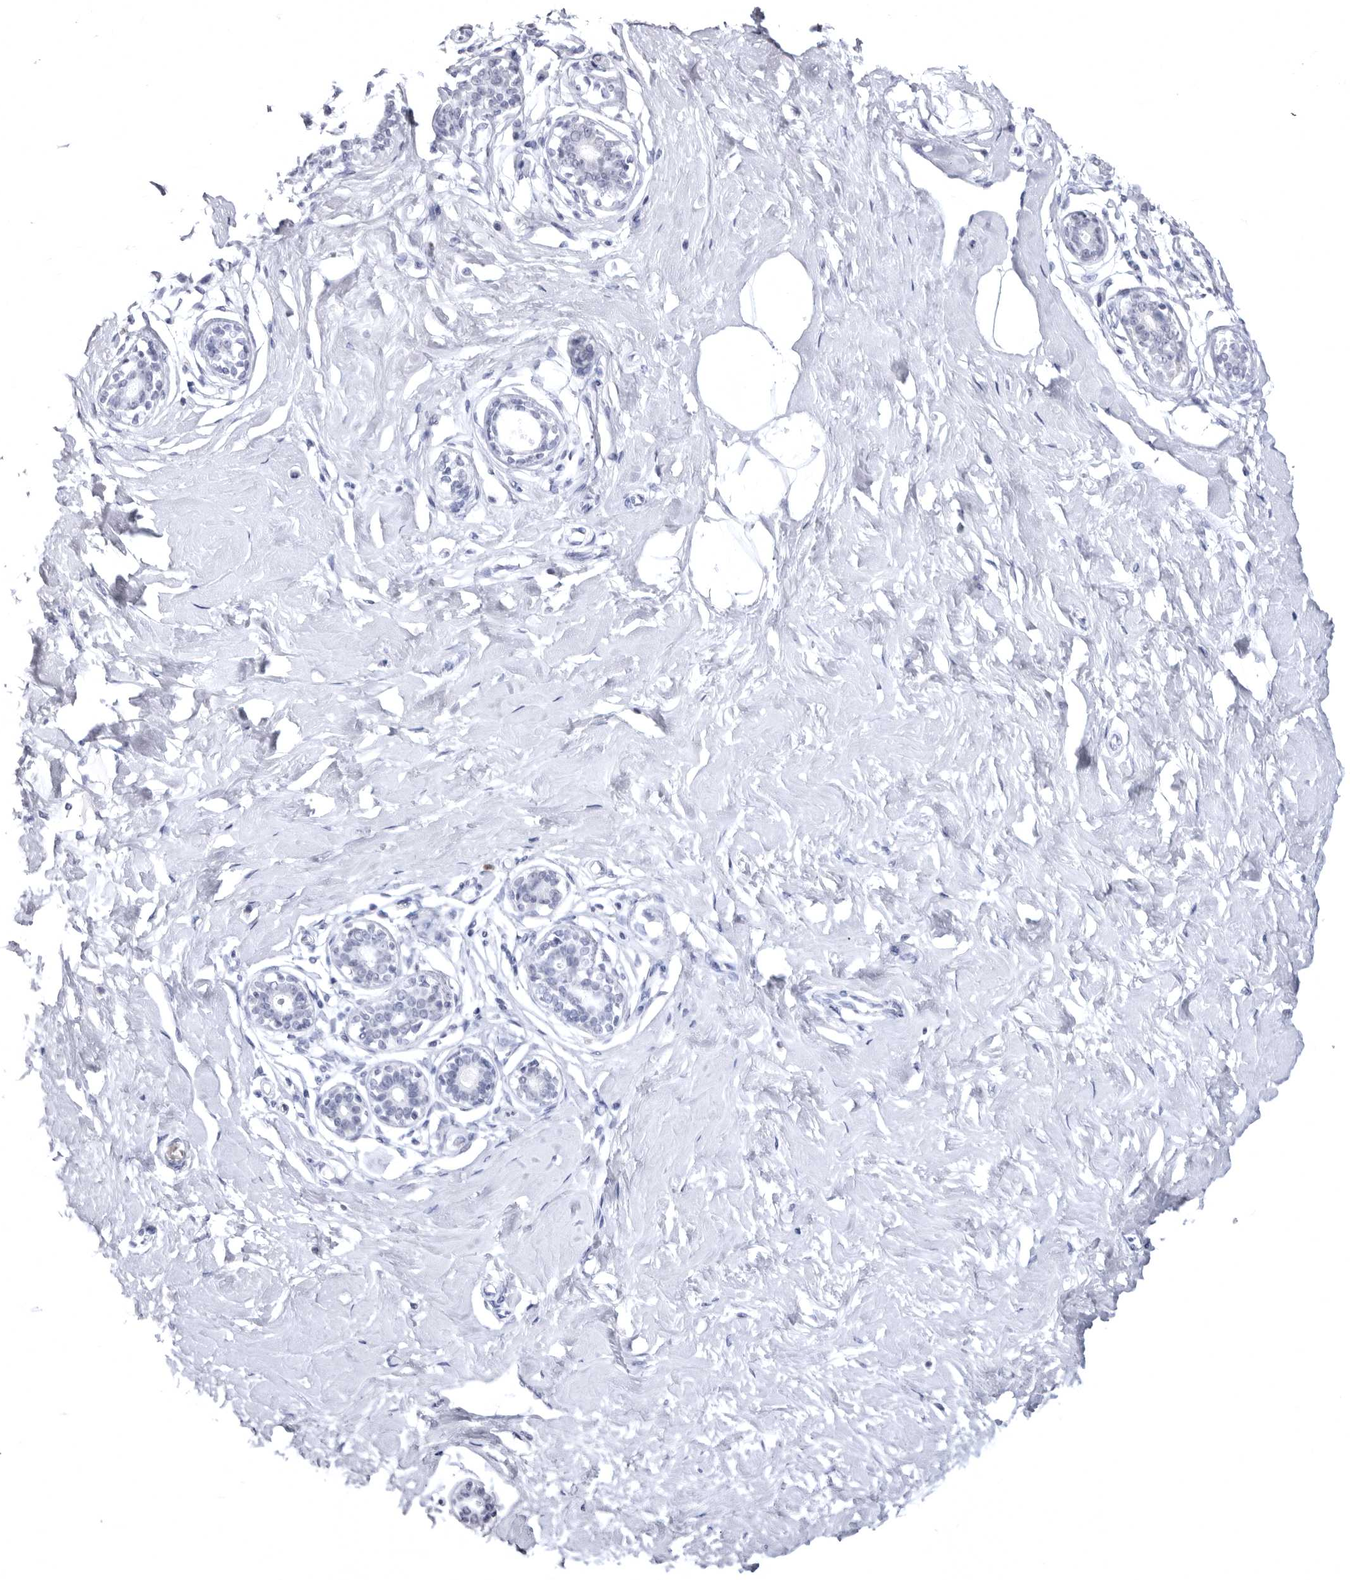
{"staining": {"intensity": "negative", "quantity": "none", "location": "none"}, "tissue": "breast", "cell_type": "Adipocytes", "image_type": "normal", "snomed": [{"axis": "morphology", "description": "Normal tissue, NOS"}, {"axis": "morphology", "description": "Adenoma, NOS"}, {"axis": "topography", "description": "Breast"}], "caption": "This is an immunohistochemistry photomicrograph of benign breast. There is no positivity in adipocytes.", "gene": "STAP2", "patient": {"sex": "female", "age": 23}}